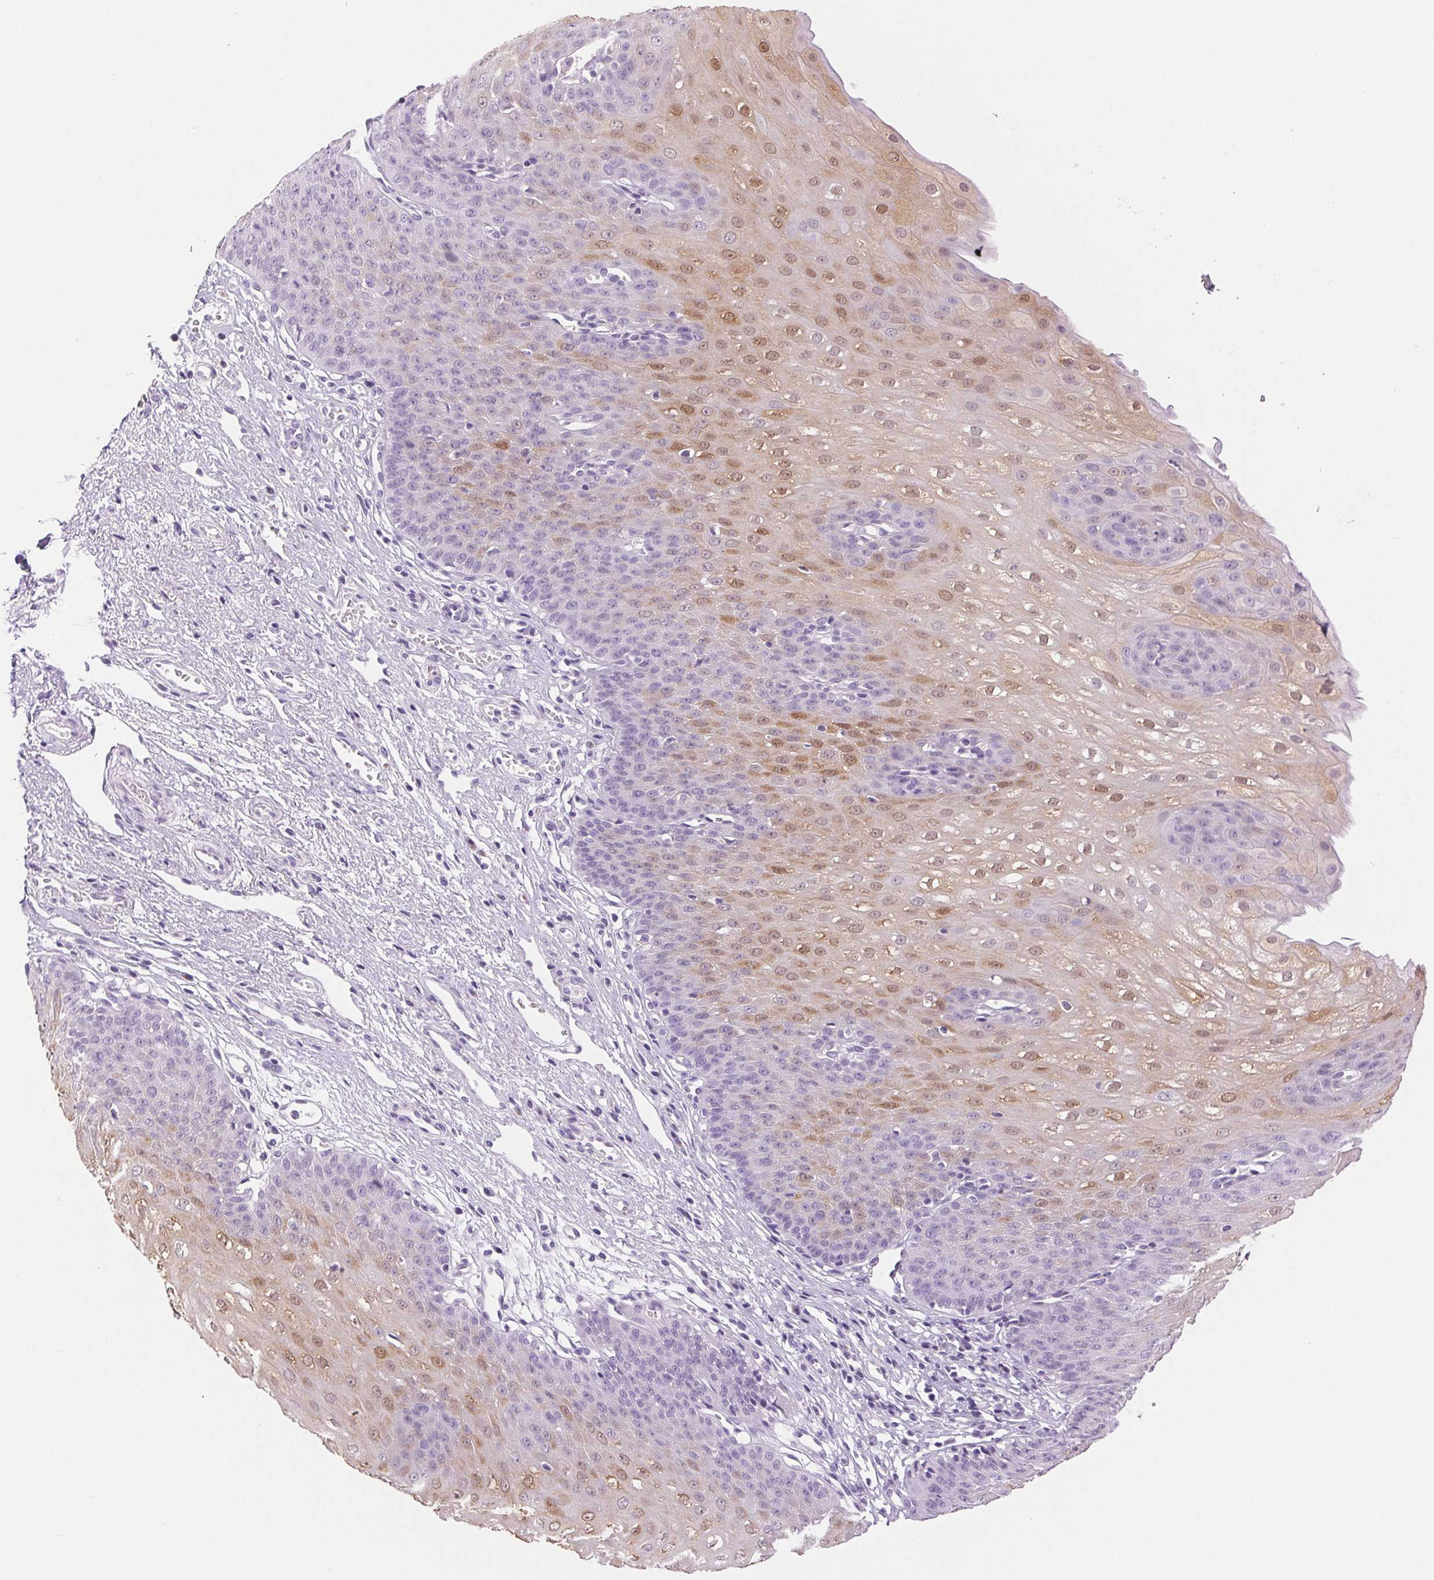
{"staining": {"intensity": "moderate", "quantity": "25%-75%", "location": "cytoplasmic/membranous,nuclear"}, "tissue": "esophagus", "cell_type": "Squamous epithelial cells", "image_type": "normal", "snomed": [{"axis": "morphology", "description": "Normal tissue, NOS"}, {"axis": "topography", "description": "Esophagus"}], "caption": "Protein staining exhibits moderate cytoplasmic/membranous,nuclear staining in about 25%-75% of squamous epithelial cells in normal esophagus.", "gene": "SERPINB3", "patient": {"sex": "male", "age": 71}}